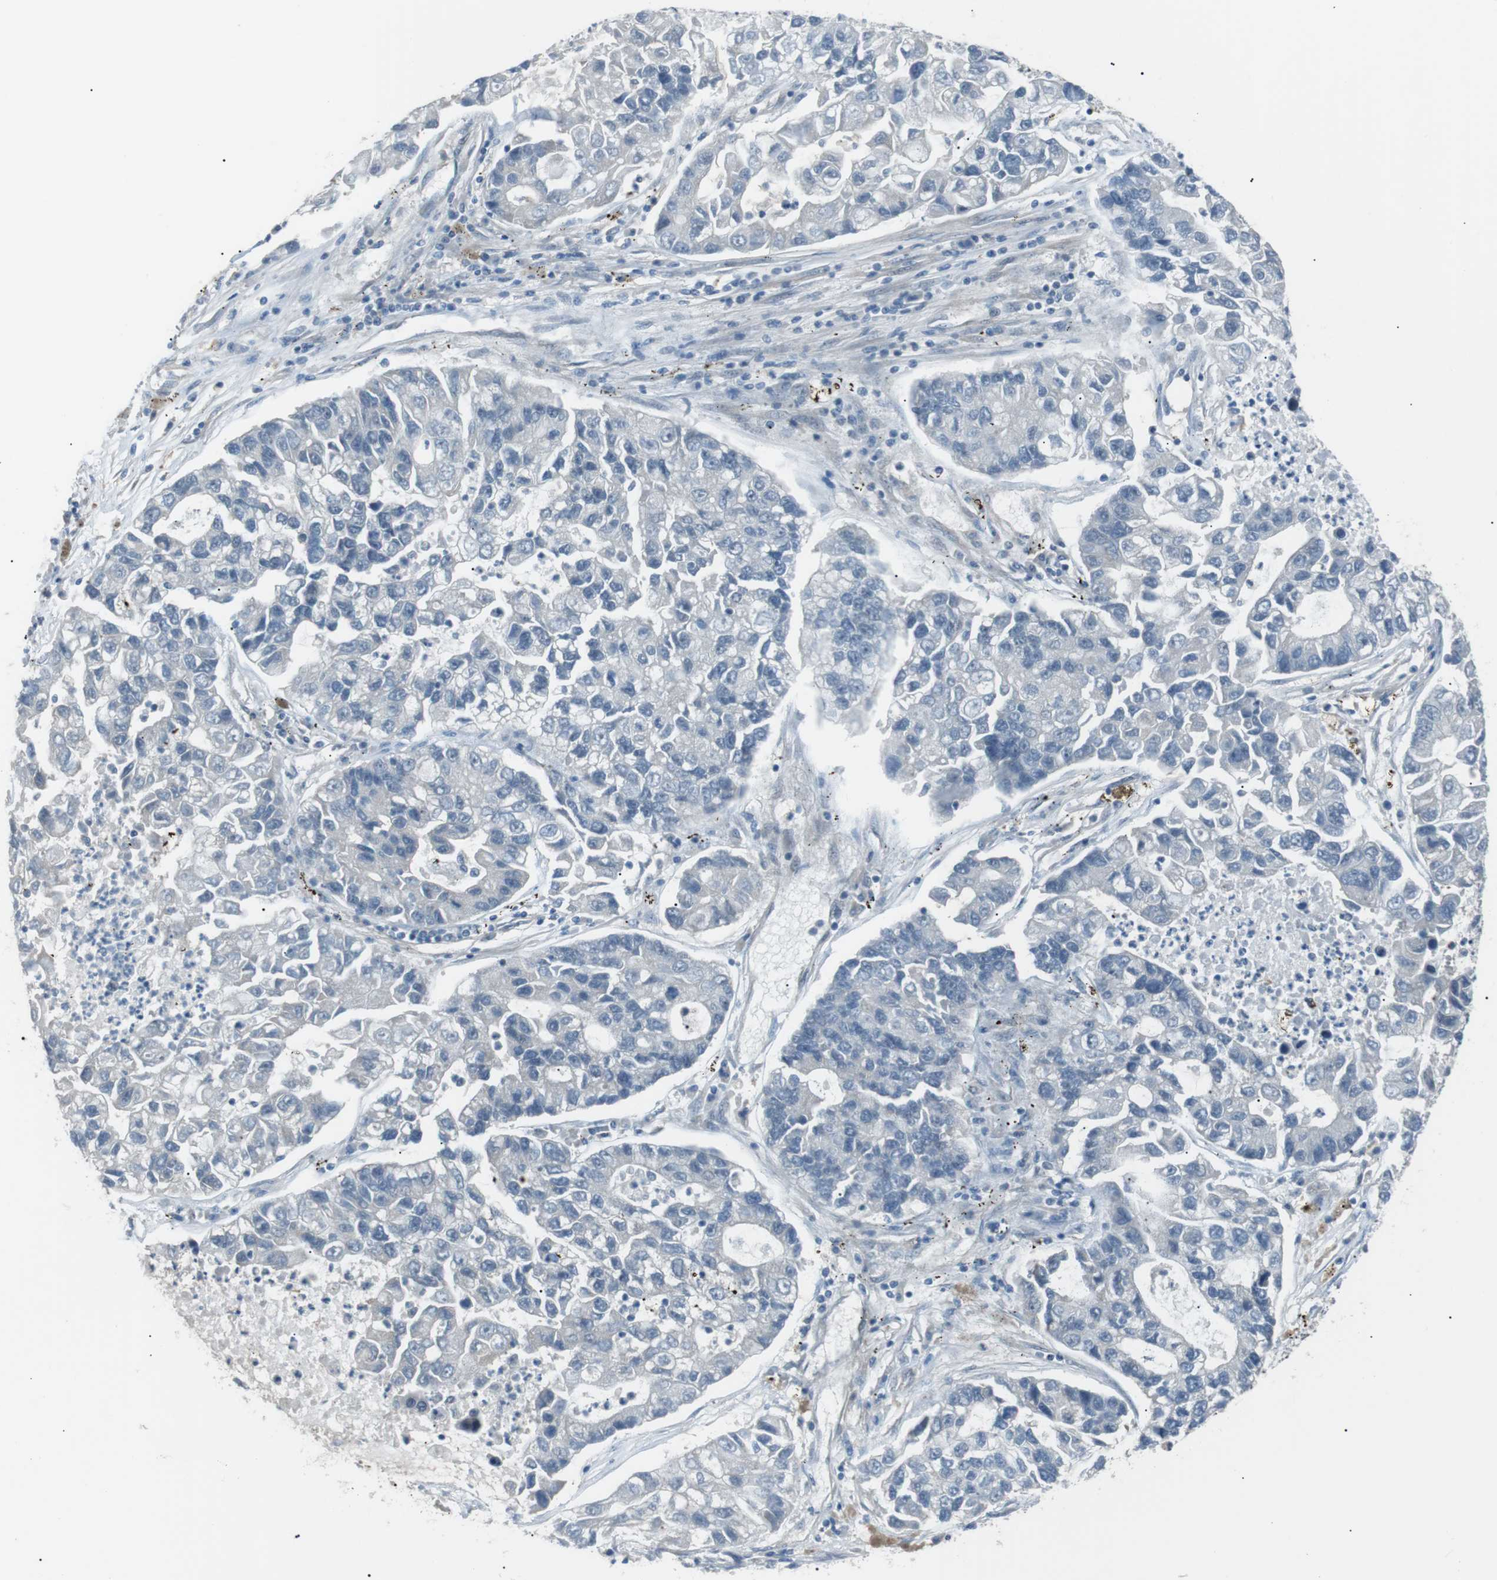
{"staining": {"intensity": "negative", "quantity": "none", "location": "none"}, "tissue": "lung cancer", "cell_type": "Tumor cells", "image_type": "cancer", "snomed": [{"axis": "morphology", "description": "Adenocarcinoma, NOS"}, {"axis": "topography", "description": "Lung"}], "caption": "This is an immunohistochemistry histopathology image of lung cancer. There is no positivity in tumor cells.", "gene": "SRPK2", "patient": {"sex": "female", "age": 51}}